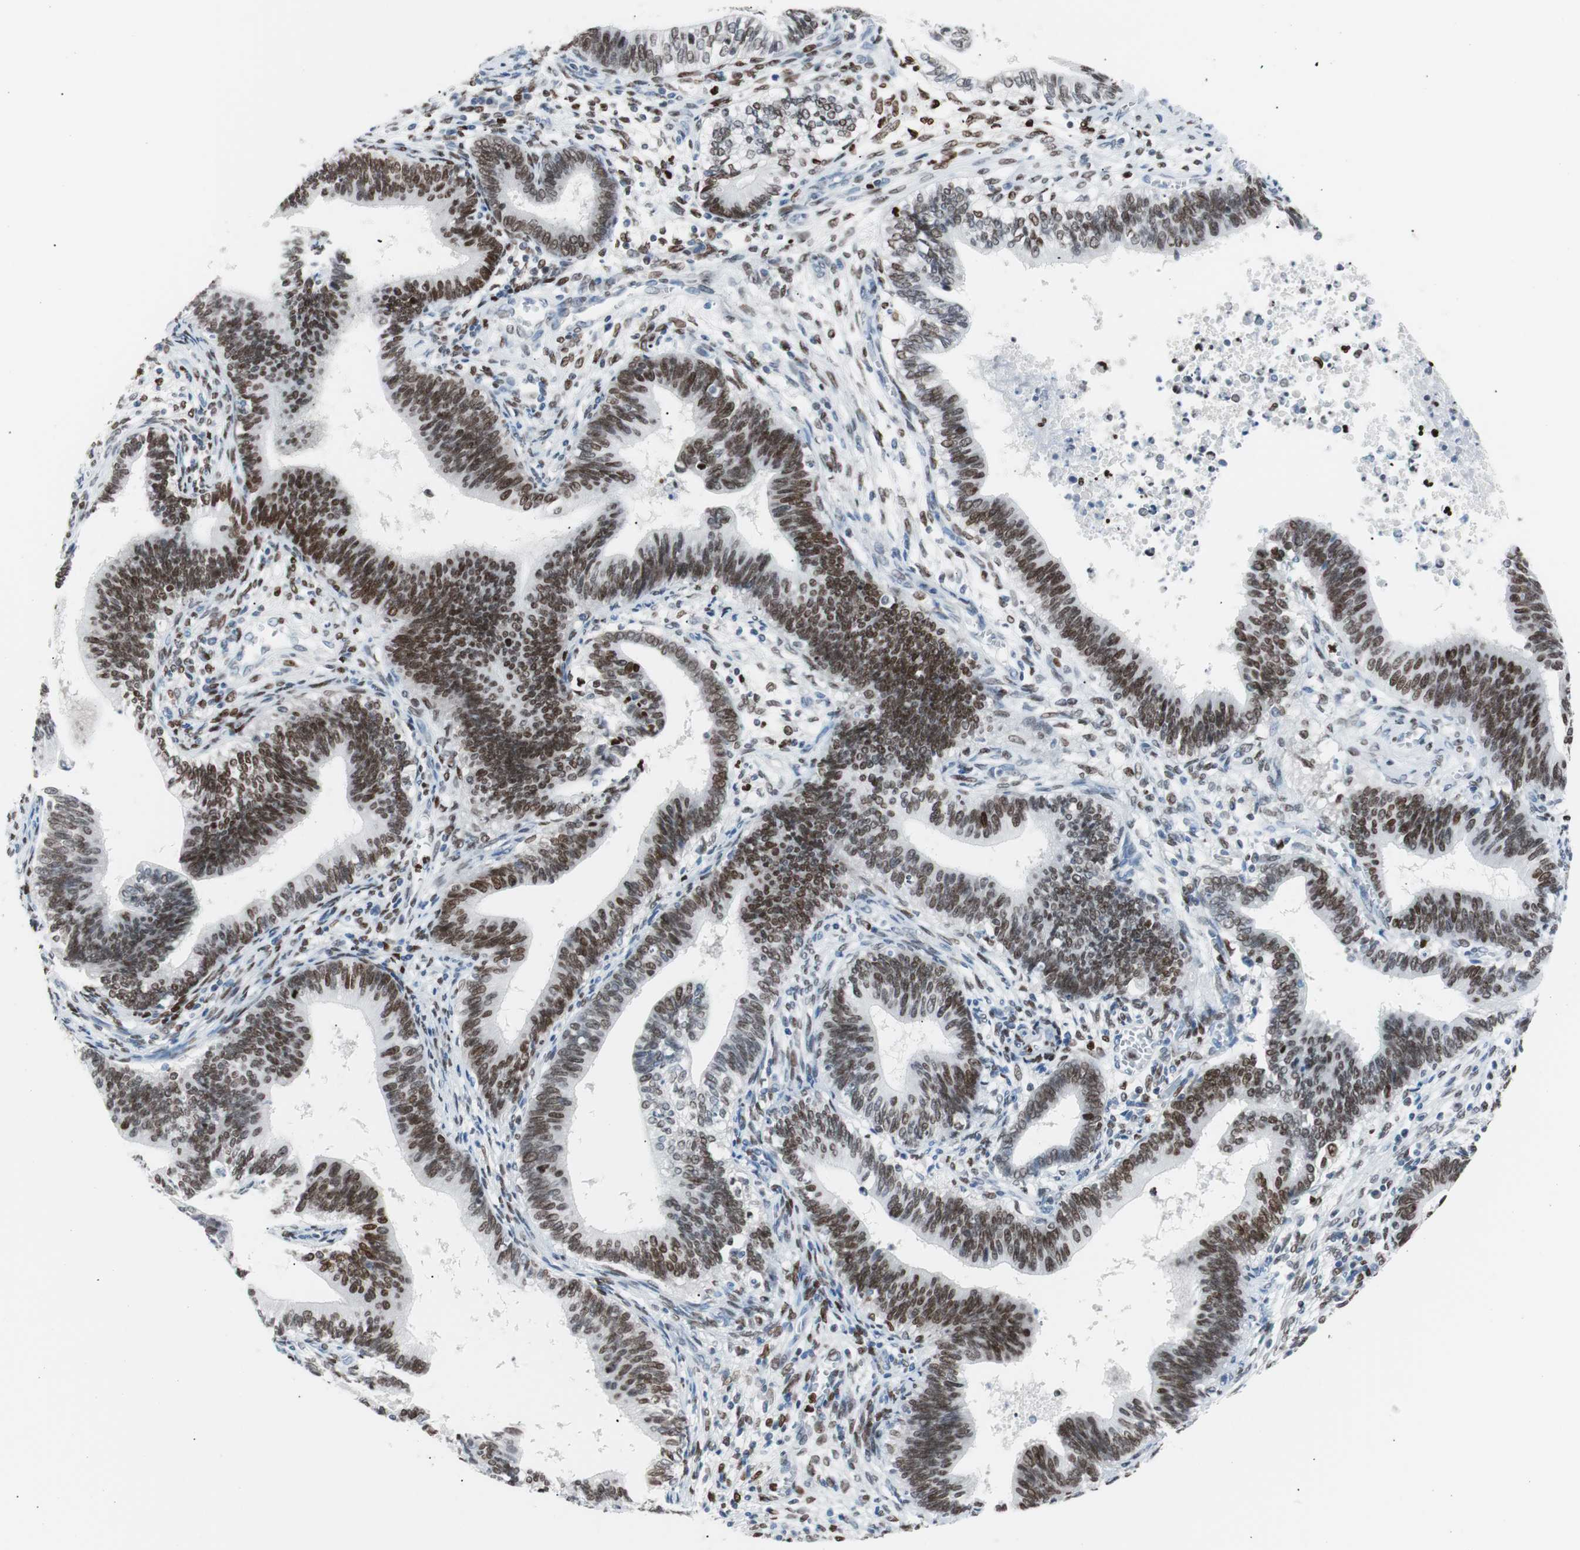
{"staining": {"intensity": "moderate", "quantity": ">75%", "location": "nuclear"}, "tissue": "cervical cancer", "cell_type": "Tumor cells", "image_type": "cancer", "snomed": [{"axis": "morphology", "description": "Adenocarcinoma, NOS"}, {"axis": "topography", "description": "Cervix"}], "caption": "Immunohistochemical staining of adenocarcinoma (cervical) exhibits medium levels of moderate nuclear staining in about >75% of tumor cells.", "gene": "CEBPB", "patient": {"sex": "female", "age": 44}}